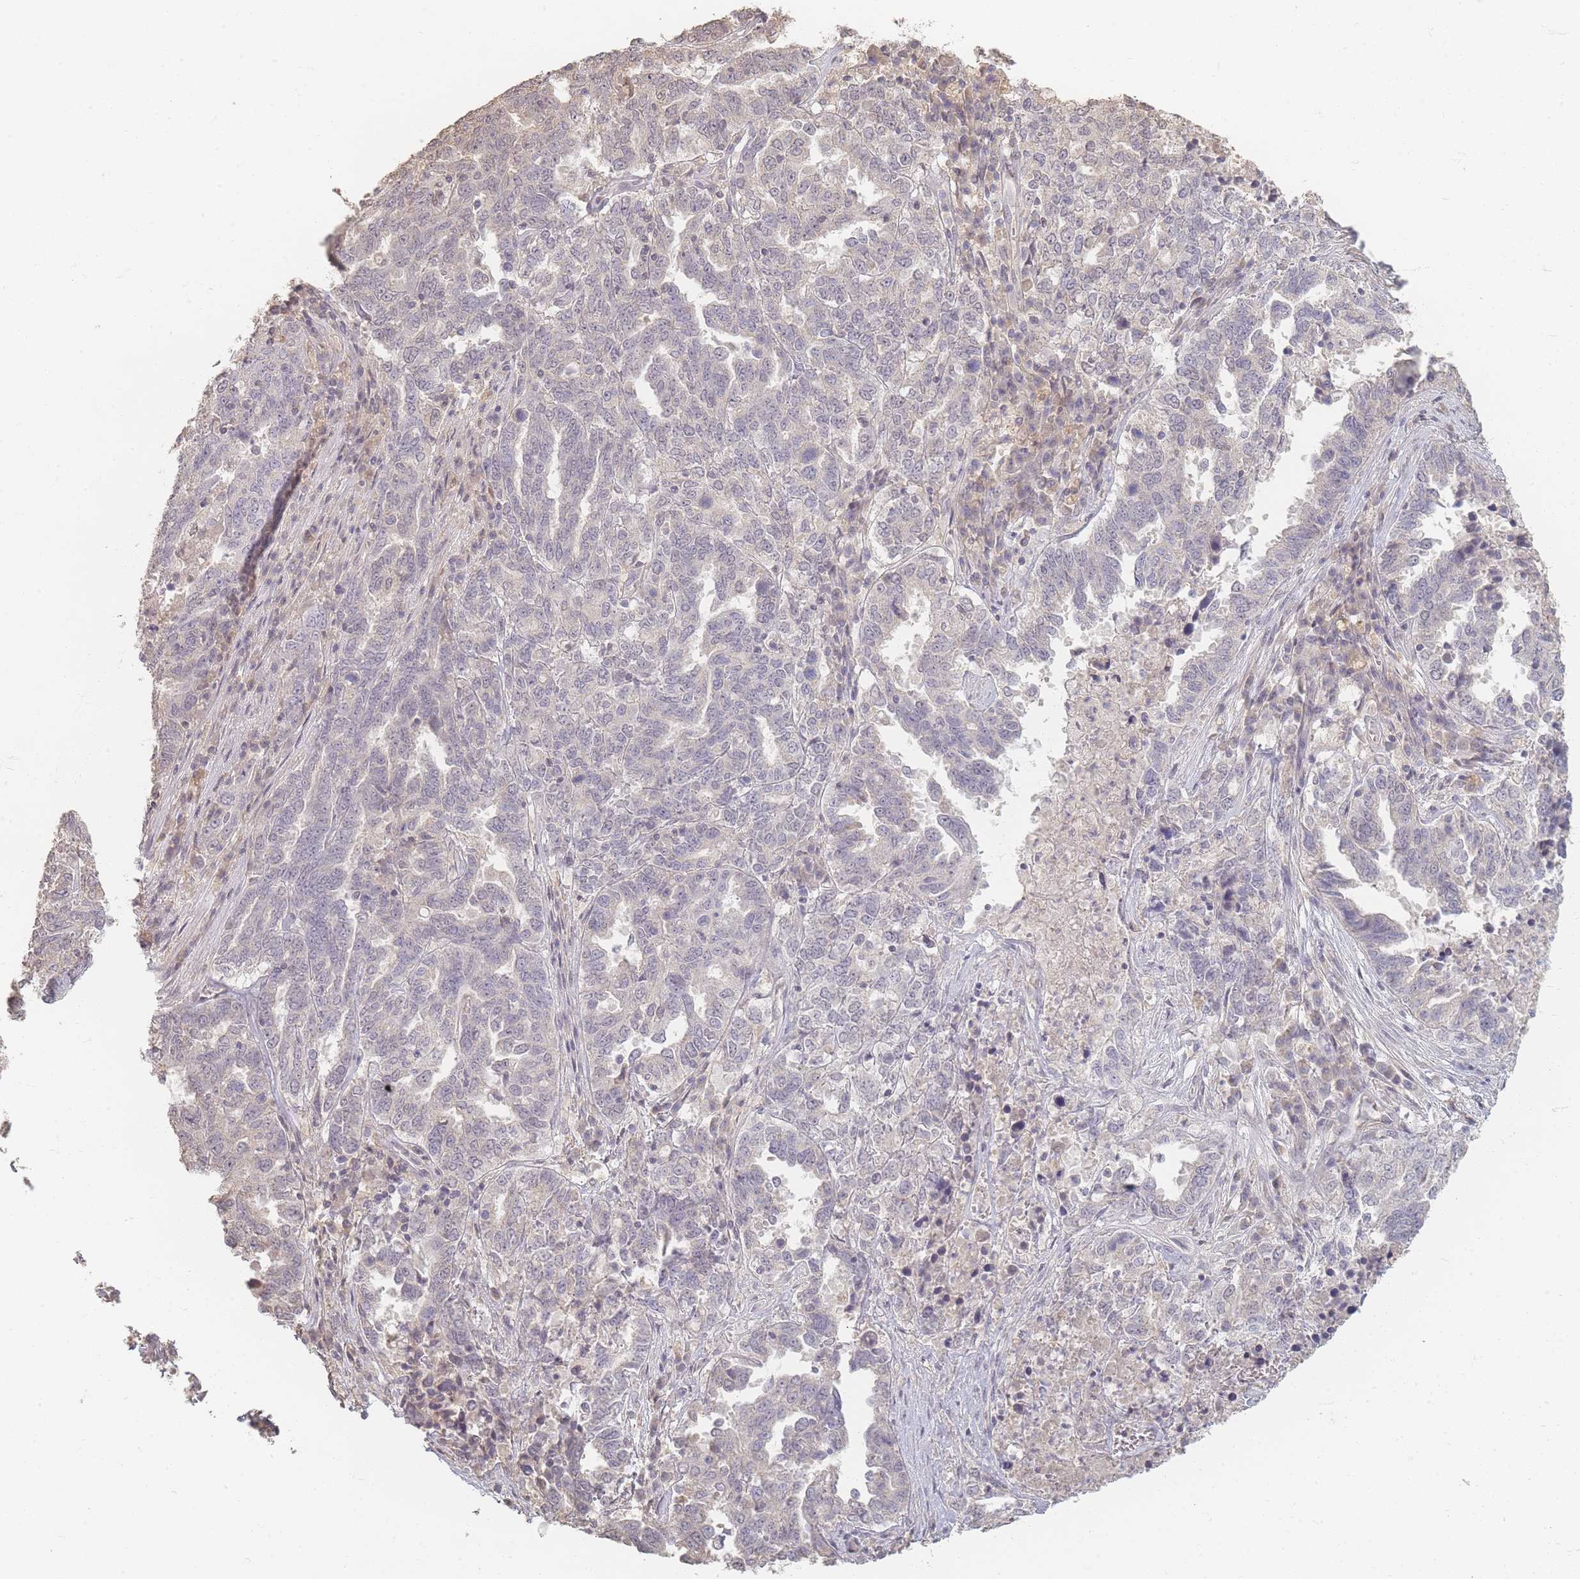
{"staining": {"intensity": "negative", "quantity": "none", "location": "none"}, "tissue": "ovarian cancer", "cell_type": "Tumor cells", "image_type": "cancer", "snomed": [{"axis": "morphology", "description": "Carcinoma, endometroid"}, {"axis": "topography", "description": "Ovary"}], "caption": "A high-resolution micrograph shows IHC staining of ovarian cancer, which displays no significant staining in tumor cells. (Stains: DAB IHC with hematoxylin counter stain, Microscopy: brightfield microscopy at high magnification).", "gene": "RFTN1", "patient": {"sex": "female", "age": 62}}